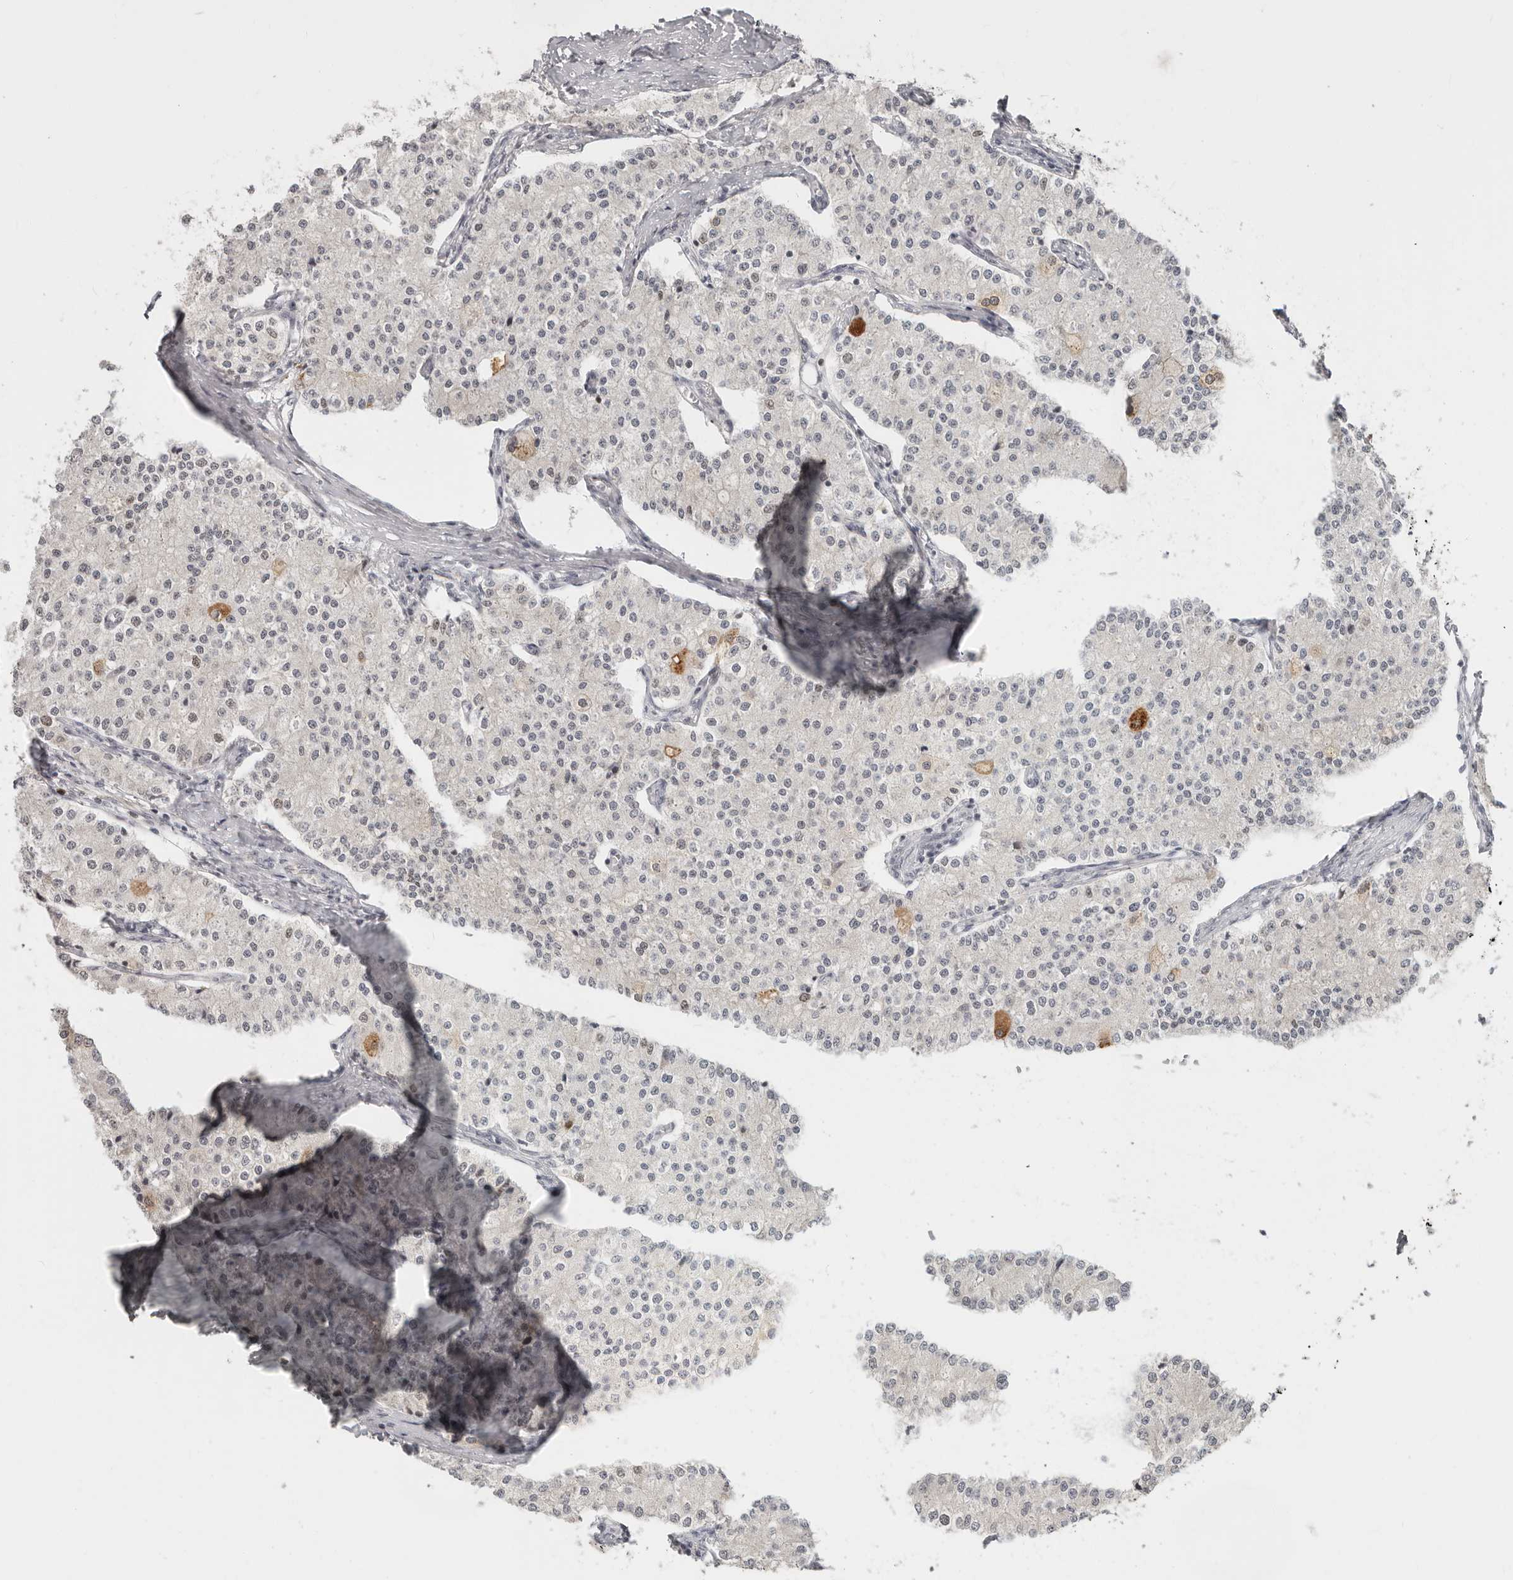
{"staining": {"intensity": "negative", "quantity": "none", "location": "none"}, "tissue": "carcinoid", "cell_type": "Tumor cells", "image_type": "cancer", "snomed": [{"axis": "morphology", "description": "Carcinoid, malignant, NOS"}, {"axis": "topography", "description": "Colon"}], "caption": "Immunohistochemical staining of human carcinoid displays no significant expression in tumor cells.", "gene": "RFC2", "patient": {"sex": "female", "age": 52}}